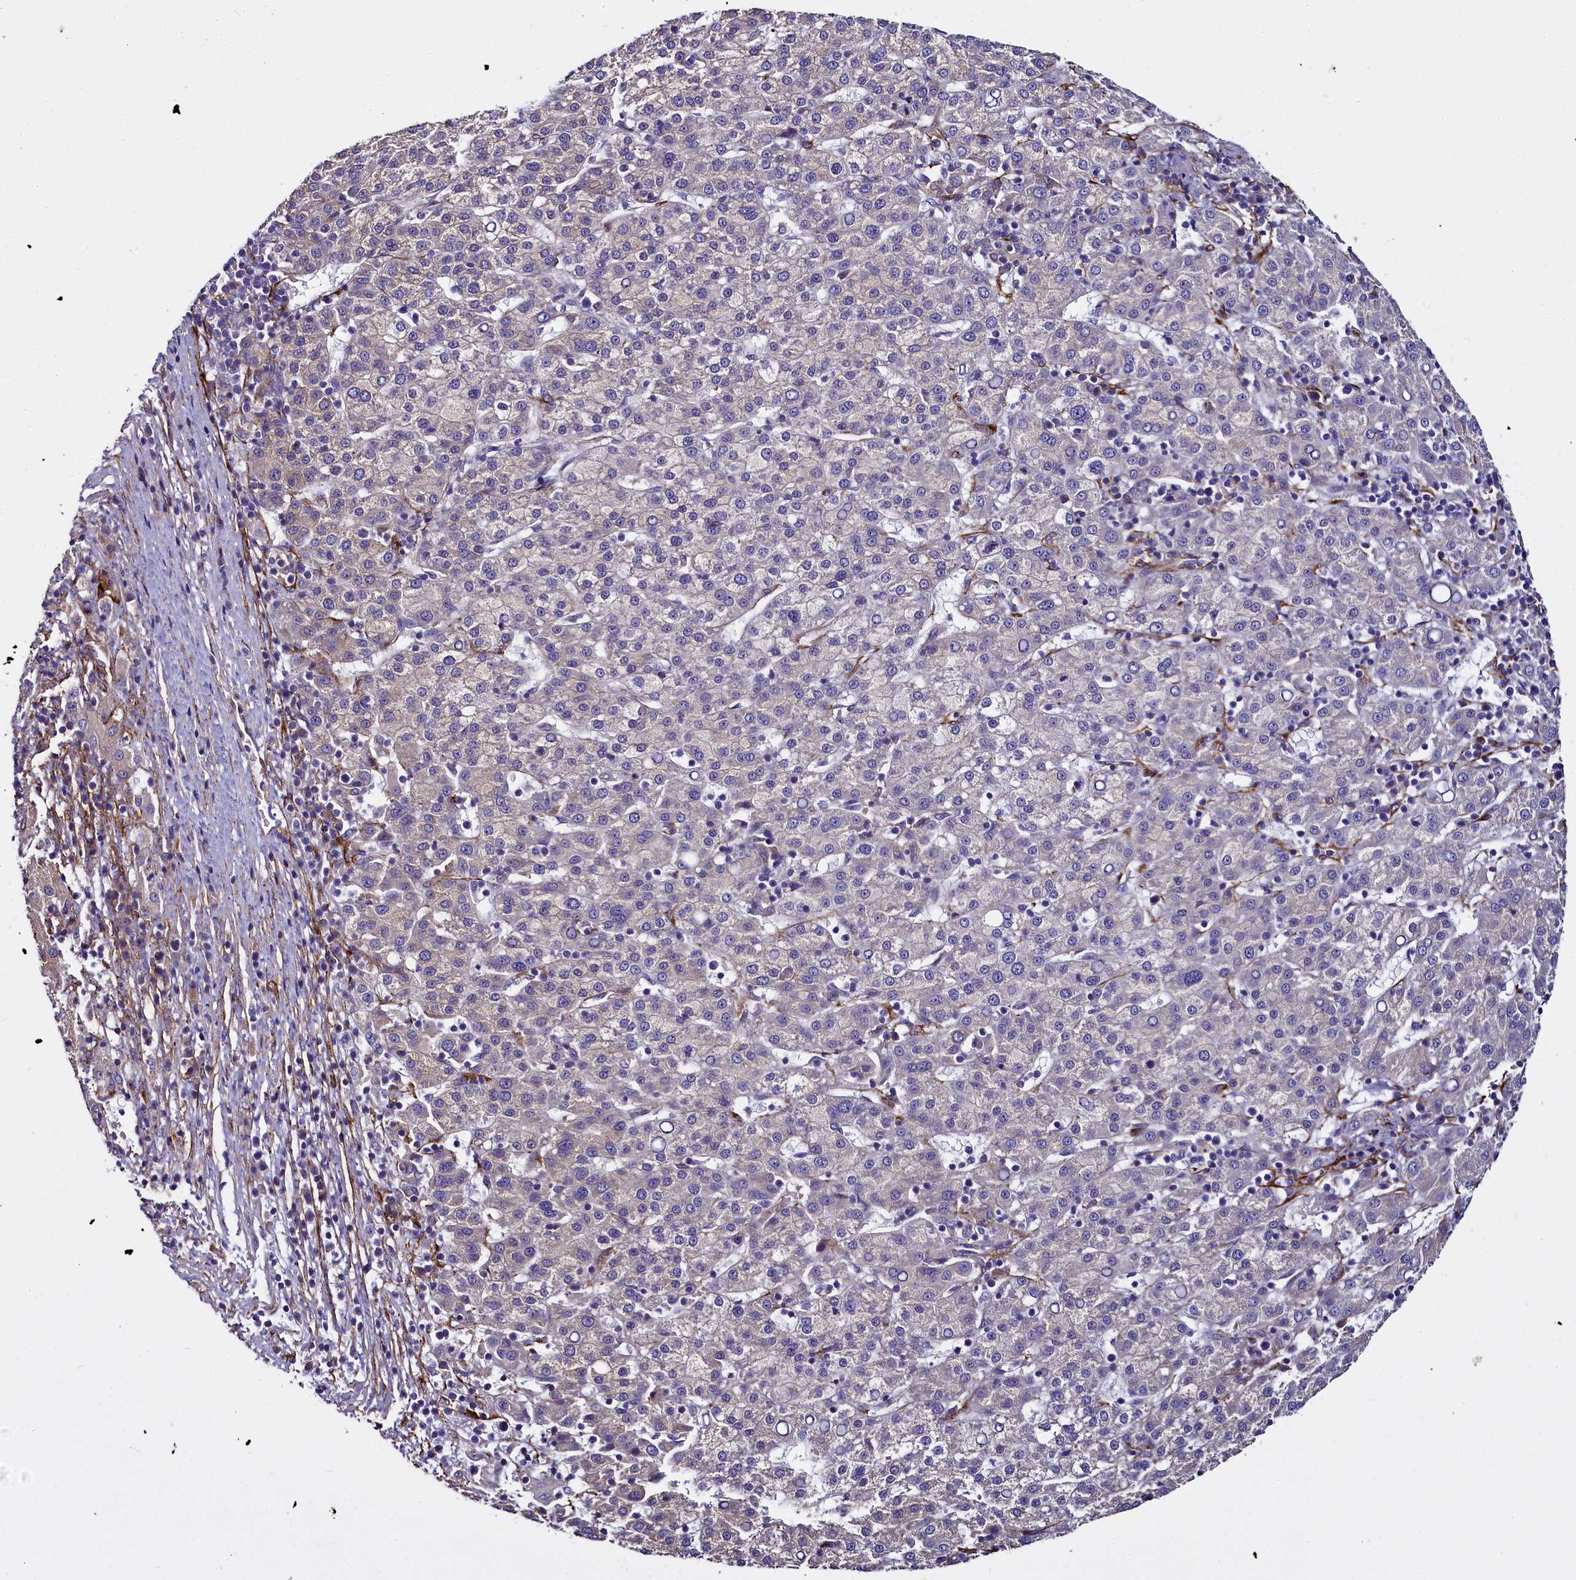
{"staining": {"intensity": "negative", "quantity": "none", "location": "none"}, "tissue": "liver cancer", "cell_type": "Tumor cells", "image_type": "cancer", "snomed": [{"axis": "morphology", "description": "Carcinoma, Hepatocellular, NOS"}, {"axis": "topography", "description": "Liver"}], "caption": "Tumor cells are negative for protein expression in human liver cancer.", "gene": "MRC2", "patient": {"sex": "female", "age": 58}}